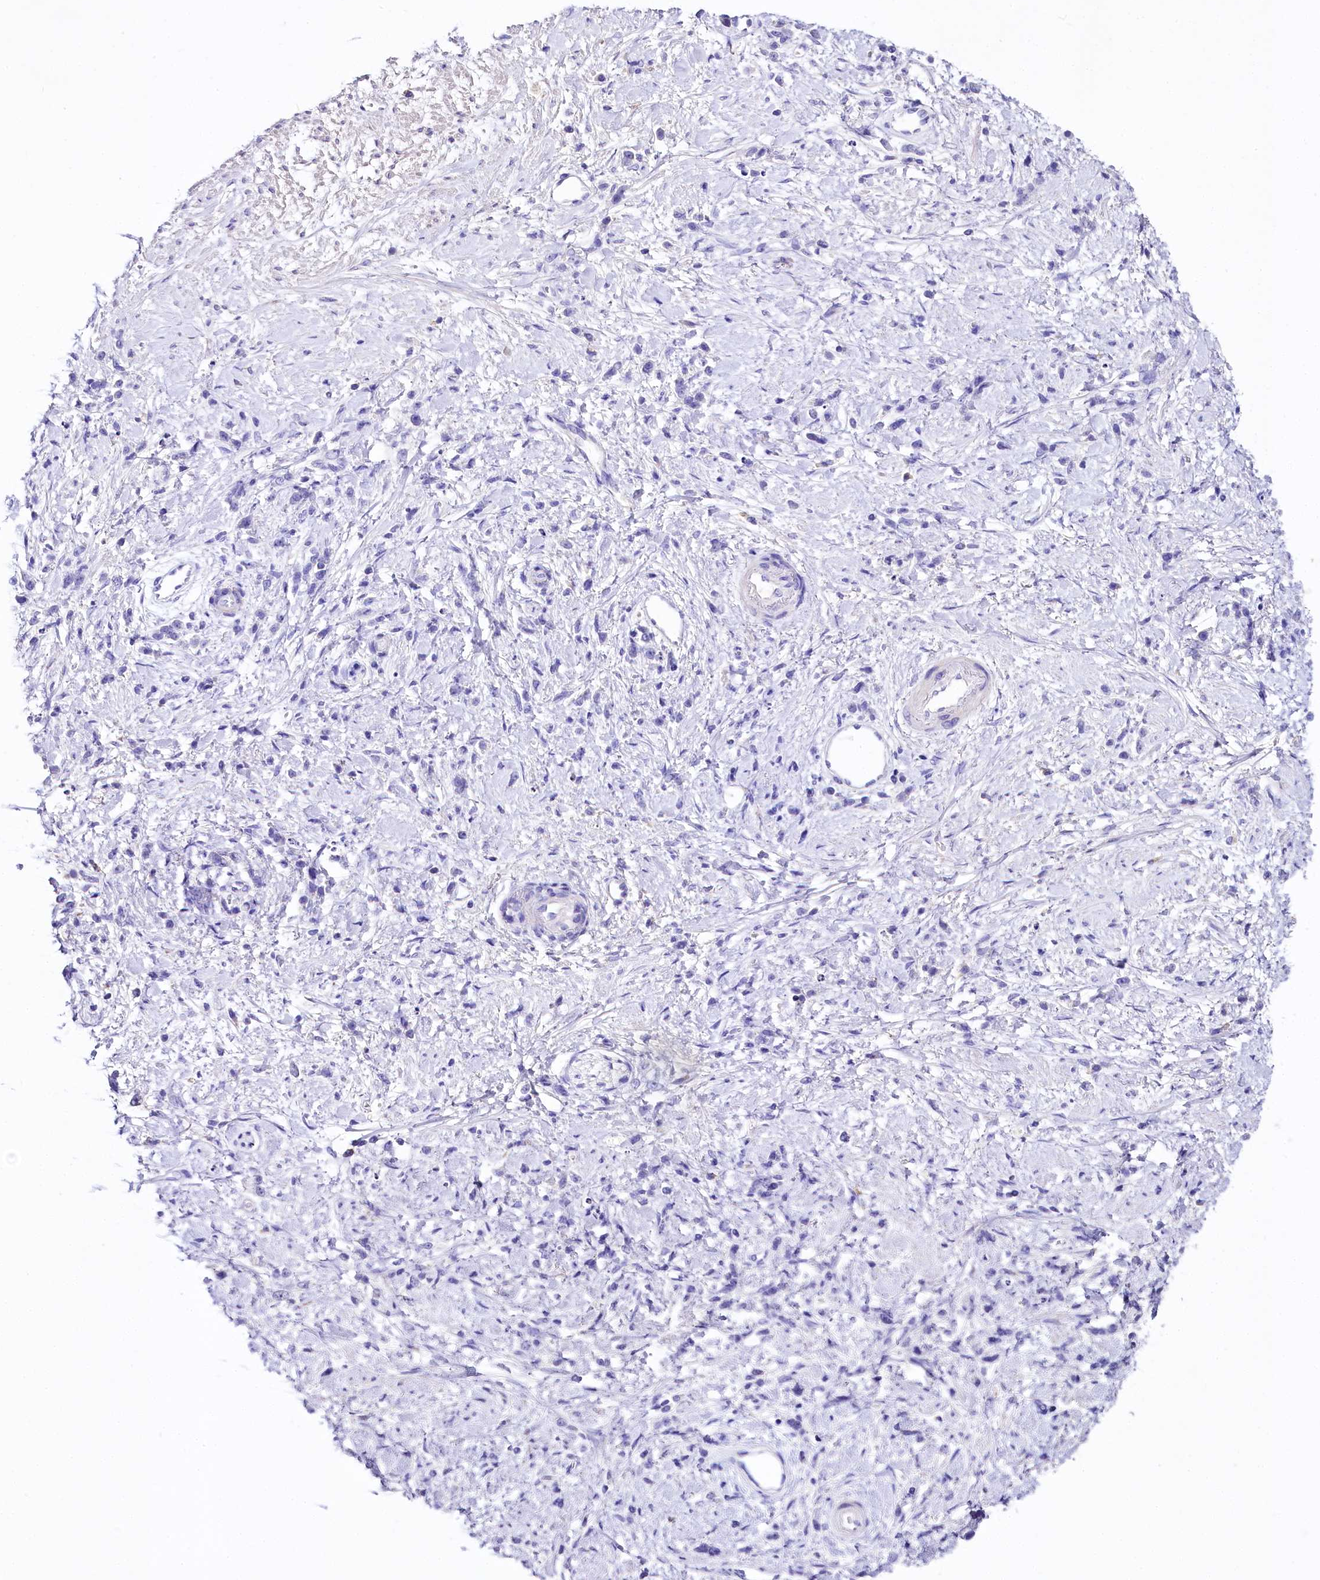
{"staining": {"intensity": "negative", "quantity": "none", "location": "none"}, "tissue": "stomach cancer", "cell_type": "Tumor cells", "image_type": "cancer", "snomed": [{"axis": "morphology", "description": "Adenocarcinoma, NOS"}, {"axis": "topography", "description": "Stomach"}], "caption": "Tumor cells show no significant protein expression in stomach cancer (adenocarcinoma). Brightfield microscopy of immunohistochemistry stained with DAB (brown) and hematoxylin (blue), captured at high magnification.", "gene": "A2ML1", "patient": {"sex": "female", "age": 60}}